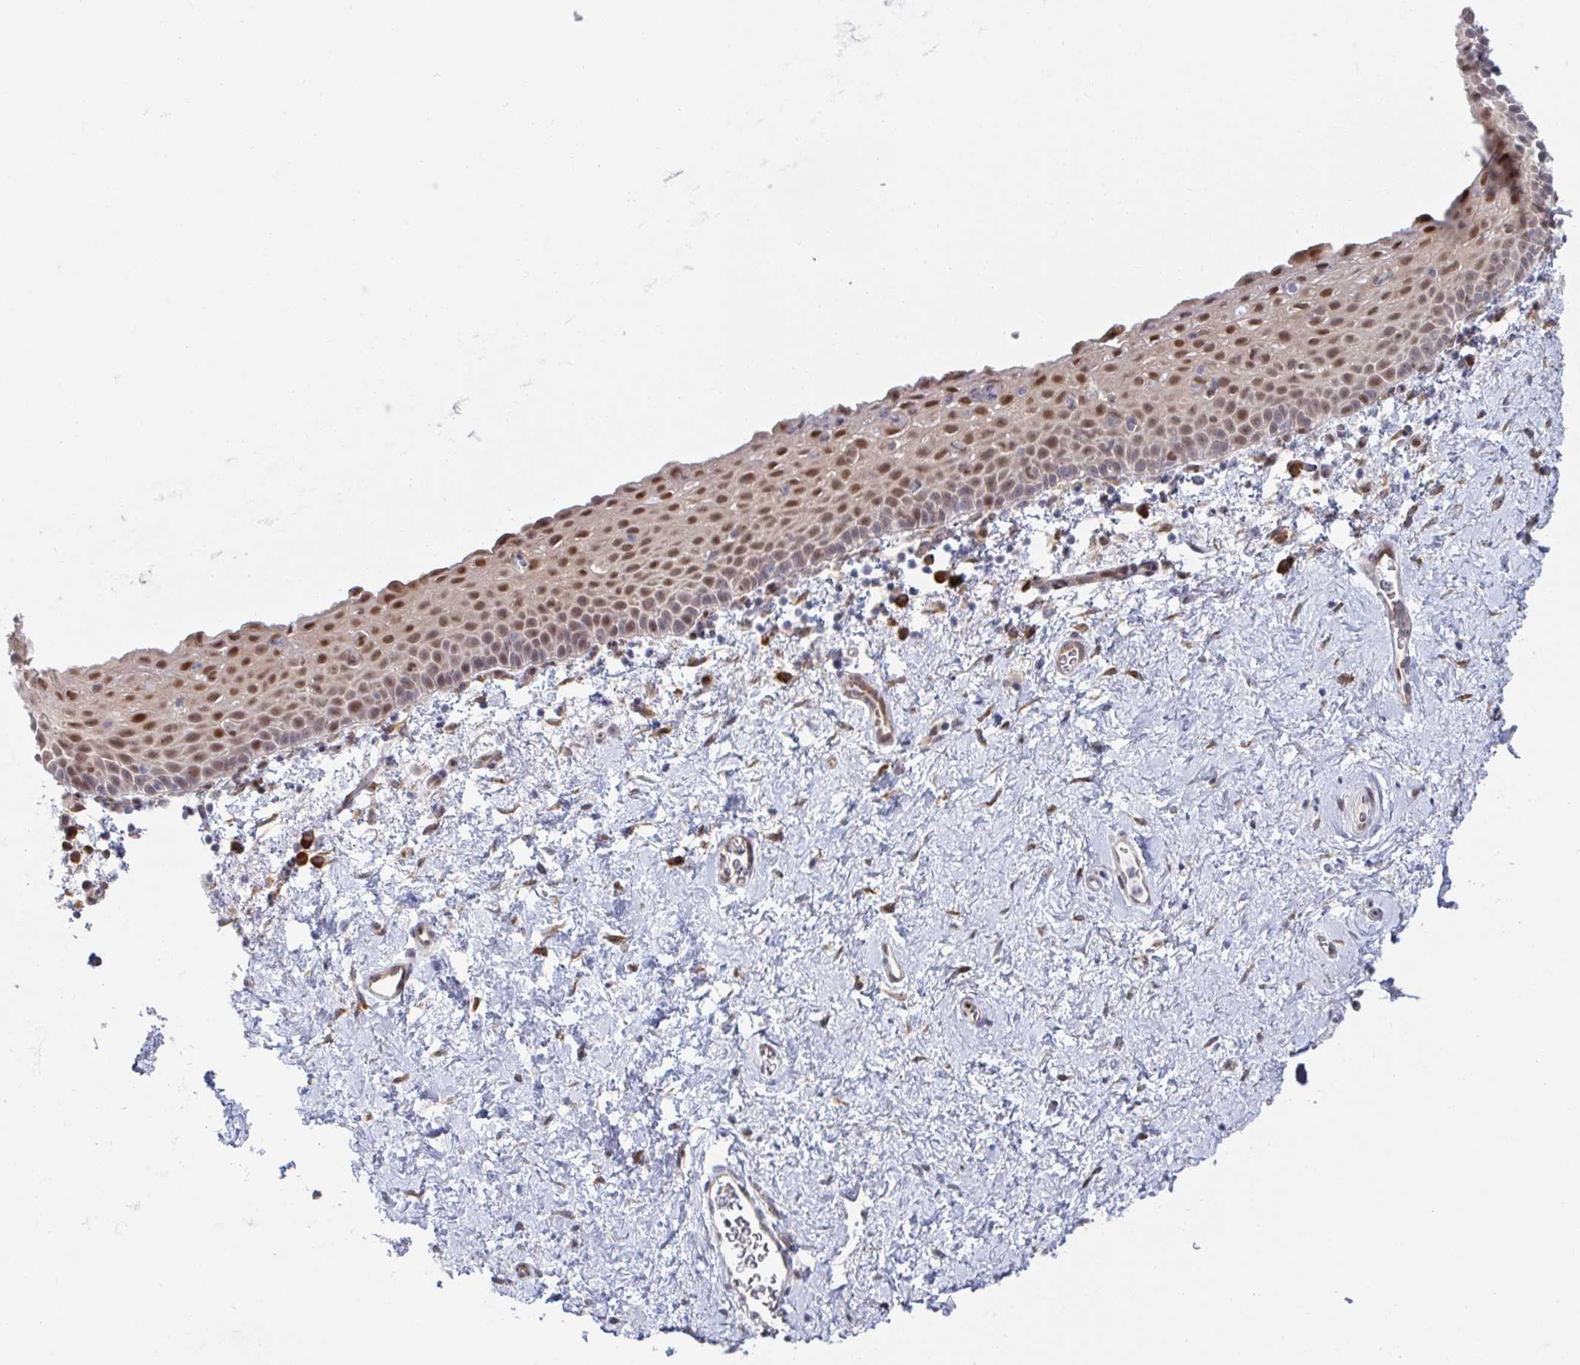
{"staining": {"intensity": "moderate", "quantity": "25%-75%", "location": "nuclear"}, "tissue": "vagina", "cell_type": "Squamous epithelial cells", "image_type": "normal", "snomed": [{"axis": "morphology", "description": "Normal tissue, NOS"}, {"axis": "topography", "description": "Vagina"}], "caption": "A medium amount of moderate nuclear expression is identified in approximately 25%-75% of squamous epithelial cells in benign vagina. The protein of interest is shown in brown color, while the nuclei are stained blue.", "gene": "TRAPPC10", "patient": {"sex": "female", "age": 61}}